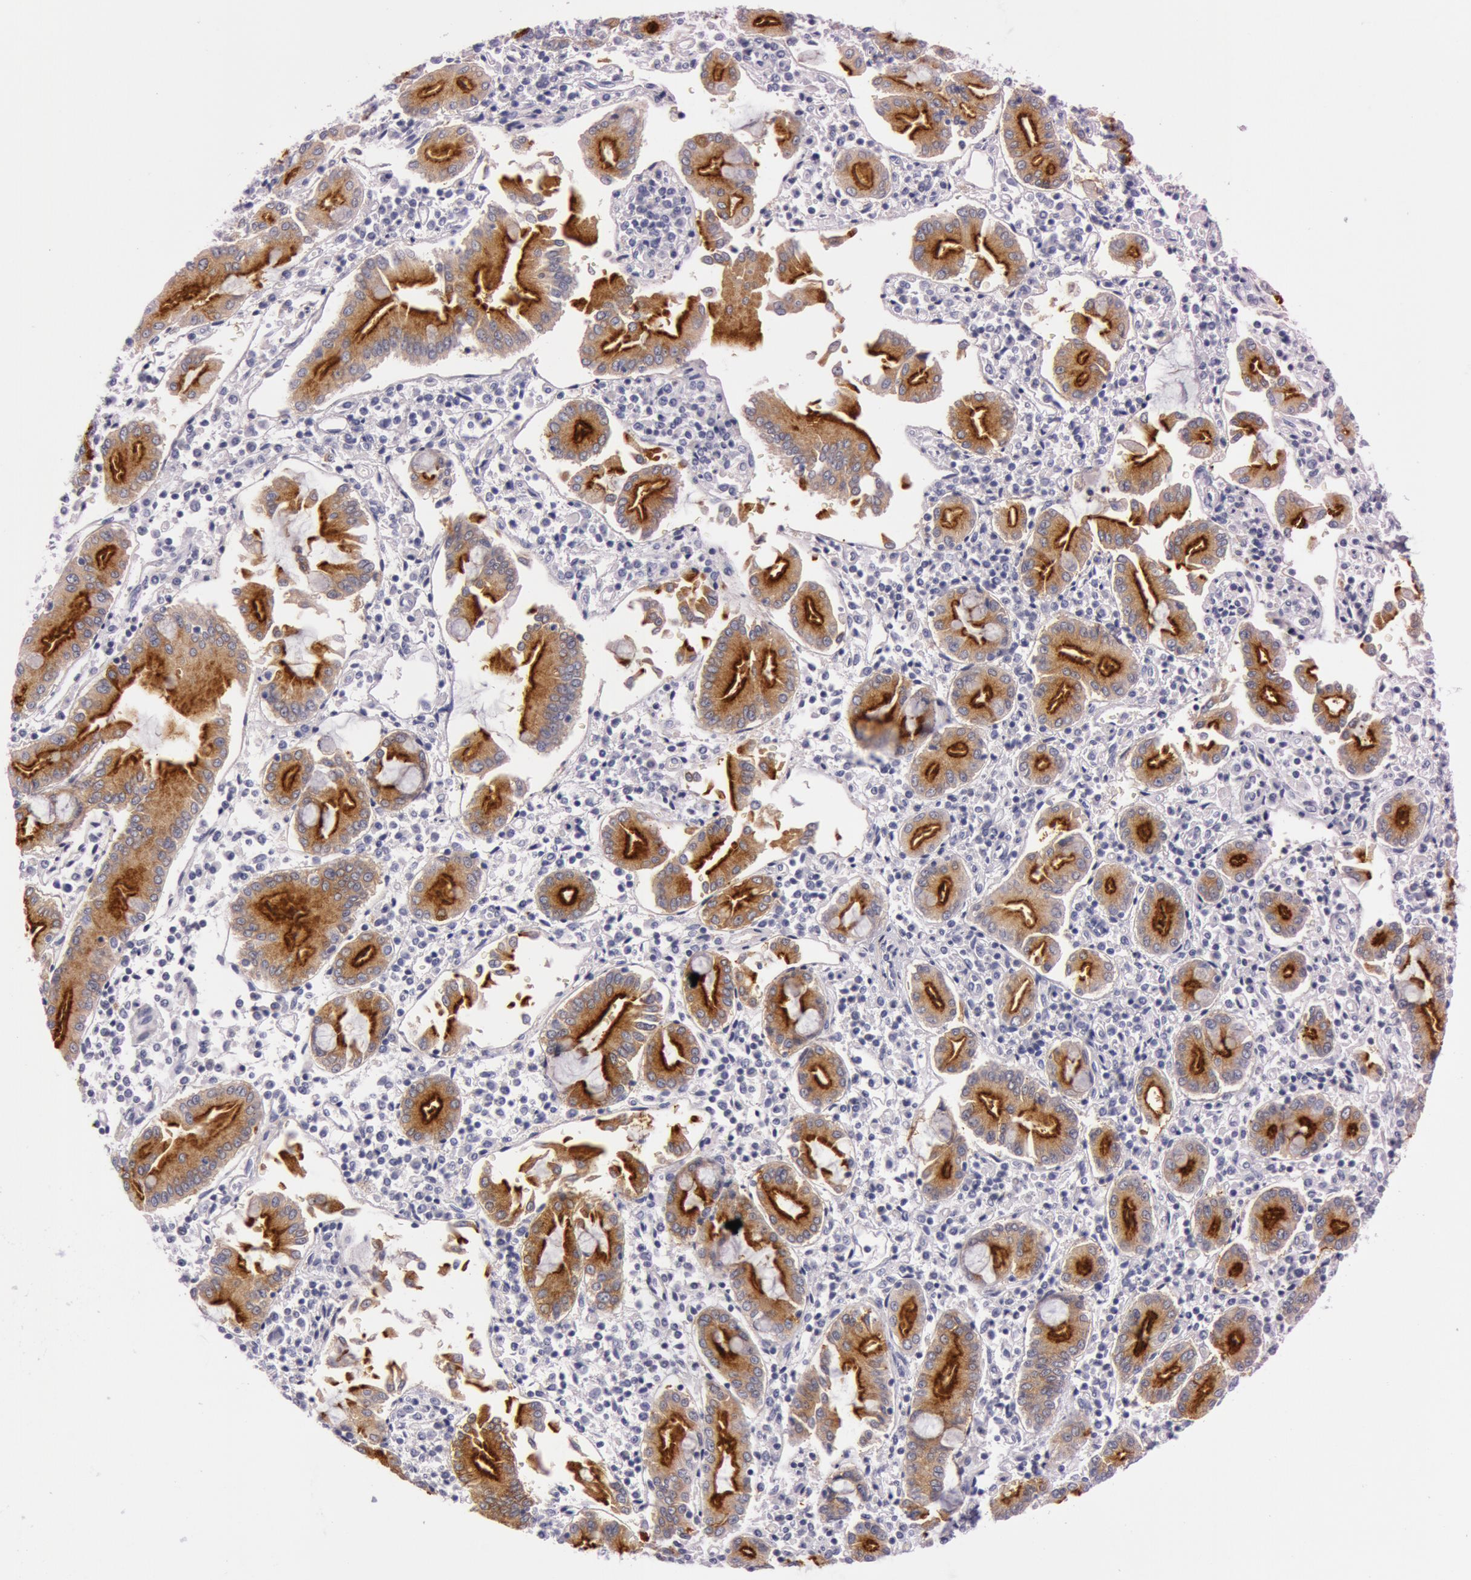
{"staining": {"intensity": "weak", "quantity": ">75%", "location": "cytoplasmic/membranous"}, "tissue": "pancreatic cancer", "cell_type": "Tumor cells", "image_type": "cancer", "snomed": [{"axis": "morphology", "description": "Adenocarcinoma, NOS"}, {"axis": "topography", "description": "Pancreas"}], "caption": "Immunohistochemistry (IHC) histopathology image of human pancreatic adenocarcinoma stained for a protein (brown), which shows low levels of weak cytoplasmic/membranous expression in about >75% of tumor cells.", "gene": "FOLH1", "patient": {"sex": "female", "age": 57}}